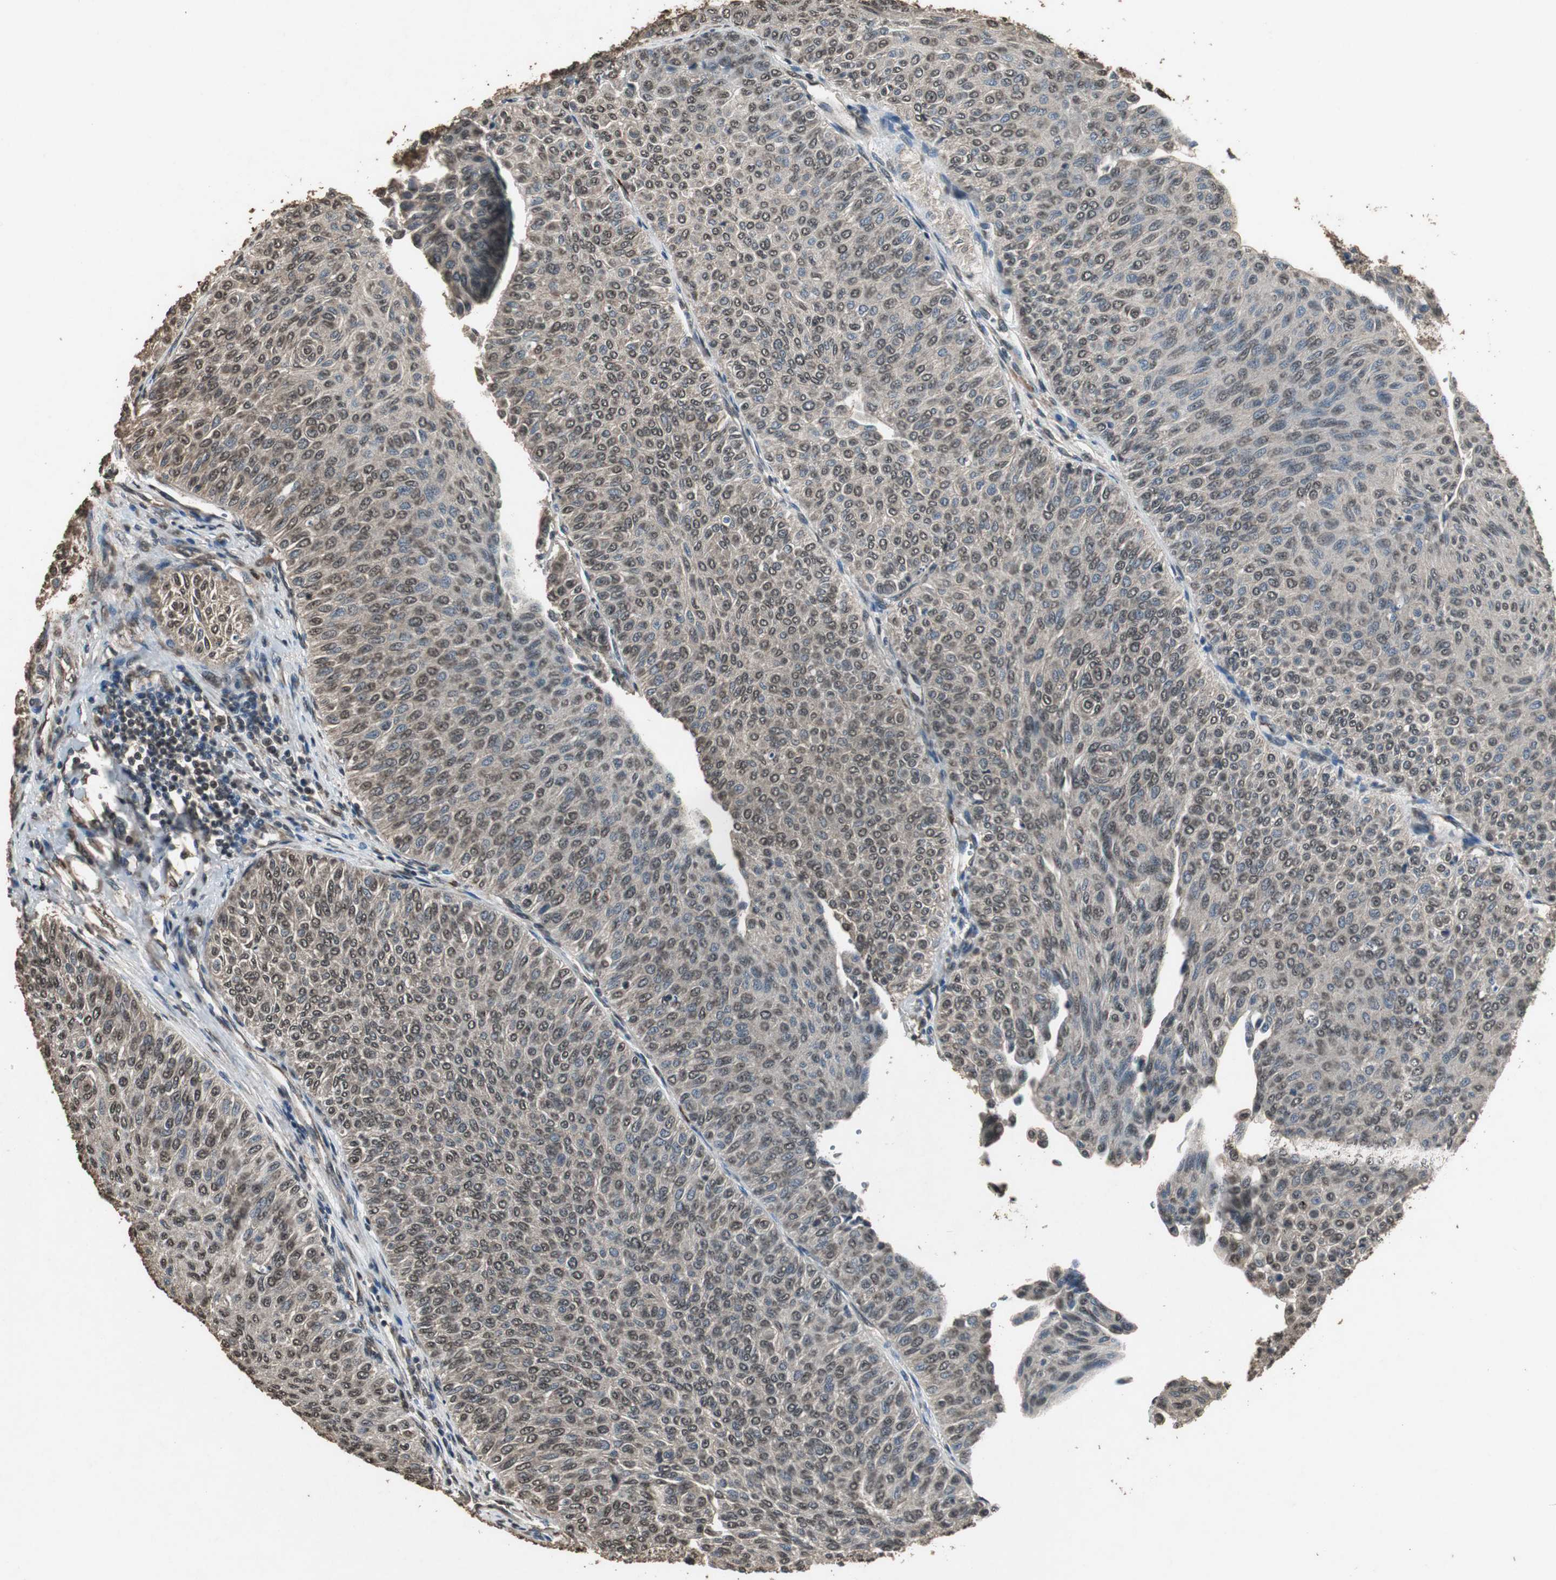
{"staining": {"intensity": "moderate", "quantity": ">75%", "location": "cytoplasmic/membranous,nuclear"}, "tissue": "urothelial cancer", "cell_type": "Tumor cells", "image_type": "cancer", "snomed": [{"axis": "morphology", "description": "Urothelial carcinoma, Low grade"}, {"axis": "topography", "description": "Urinary bladder"}], "caption": "This image reveals immunohistochemistry (IHC) staining of low-grade urothelial carcinoma, with medium moderate cytoplasmic/membranous and nuclear expression in about >75% of tumor cells.", "gene": "PPP1R13B", "patient": {"sex": "male", "age": 78}}